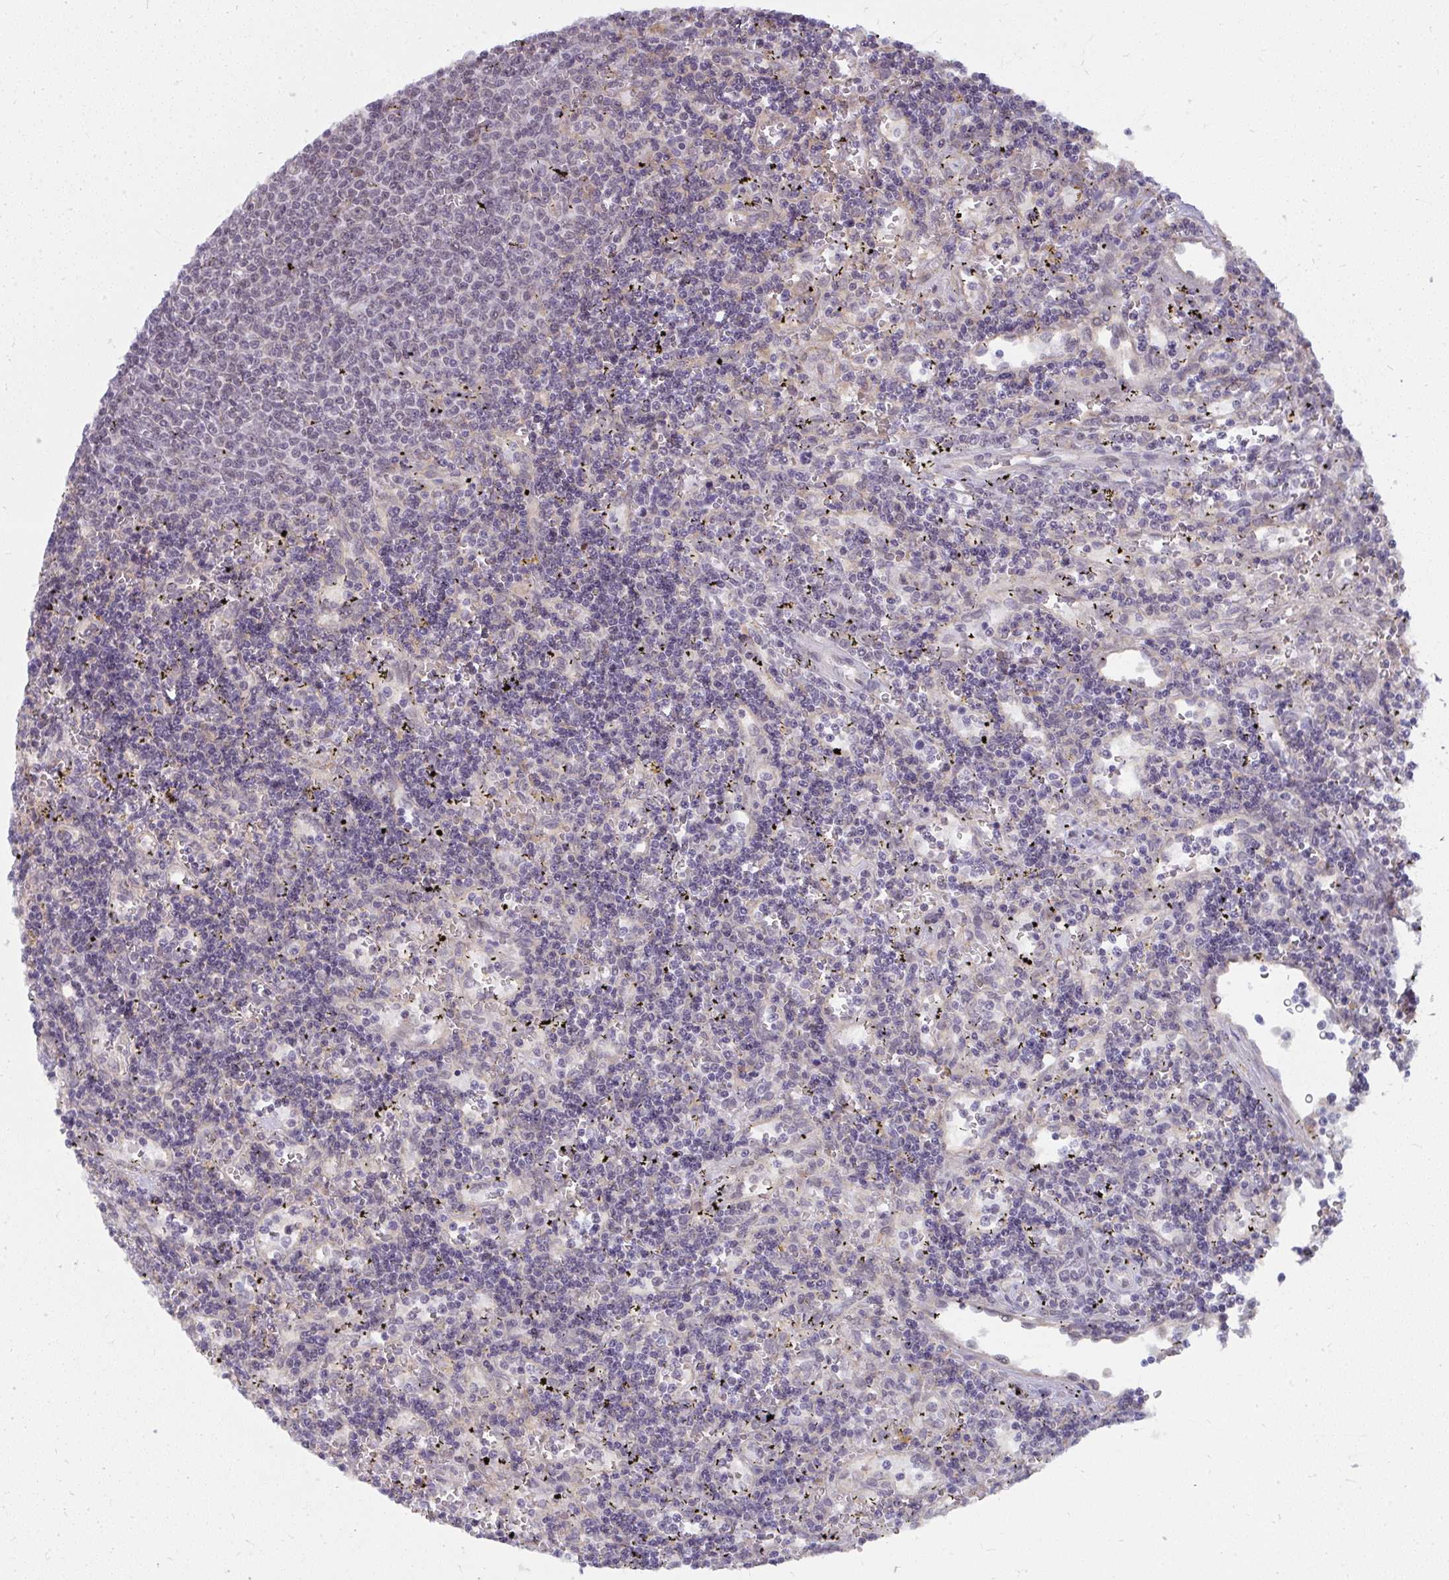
{"staining": {"intensity": "negative", "quantity": "none", "location": "none"}, "tissue": "lymphoma", "cell_type": "Tumor cells", "image_type": "cancer", "snomed": [{"axis": "morphology", "description": "Malignant lymphoma, non-Hodgkin's type, Low grade"}, {"axis": "topography", "description": "Spleen"}], "caption": "IHC micrograph of neoplastic tissue: low-grade malignant lymphoma, non-Hodgkin's type stained with DAB exhibits no significant protein staining in tumor cells.", "gene": "NMNAT1", "patient": {"sex": "male", "age": 60}}